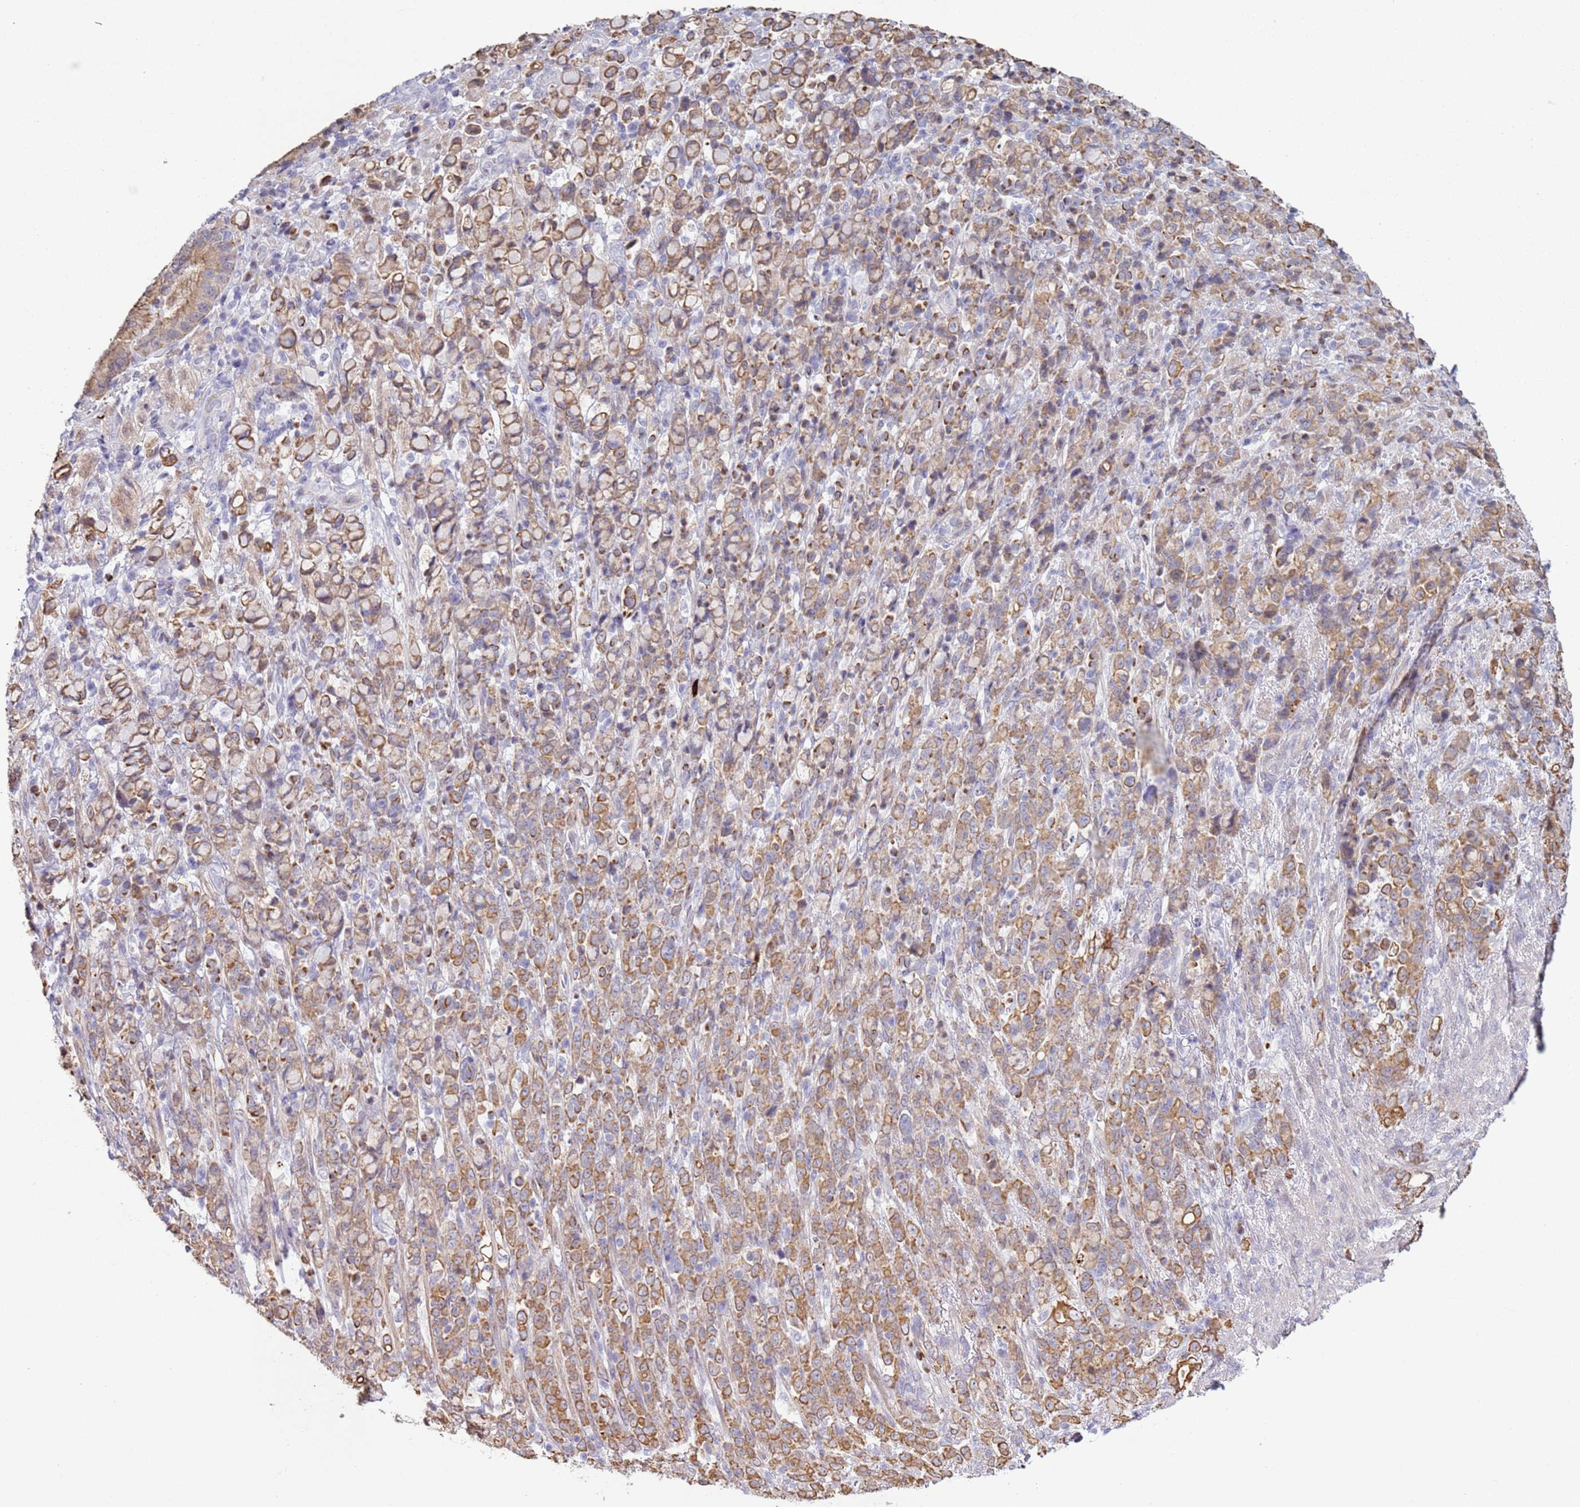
{"staining": {"intensity": "moderate", "quantity": ">75%", "location": "cytoplasmic/membranous"}, "tissue": "stomach cancer", "cell_type": "Tumor cells", "image_type": "cancer", "snomed": [{"axis": "morphology", "description": "Normal tissue, NOS"}, {"axis": "morphology", "description": "Adenocarcinoma, NOS"}, {"axis": "topography", "description": "Stomach"}], "caption": "Protein expression analysis of human adenocarcinoma (stomach) reveals moderate cytoplasmic/membranous positivity in approximately >75% of tumor cells.", "gene": "NPAP1", "patient": {"sex": "female", "age": 79}}